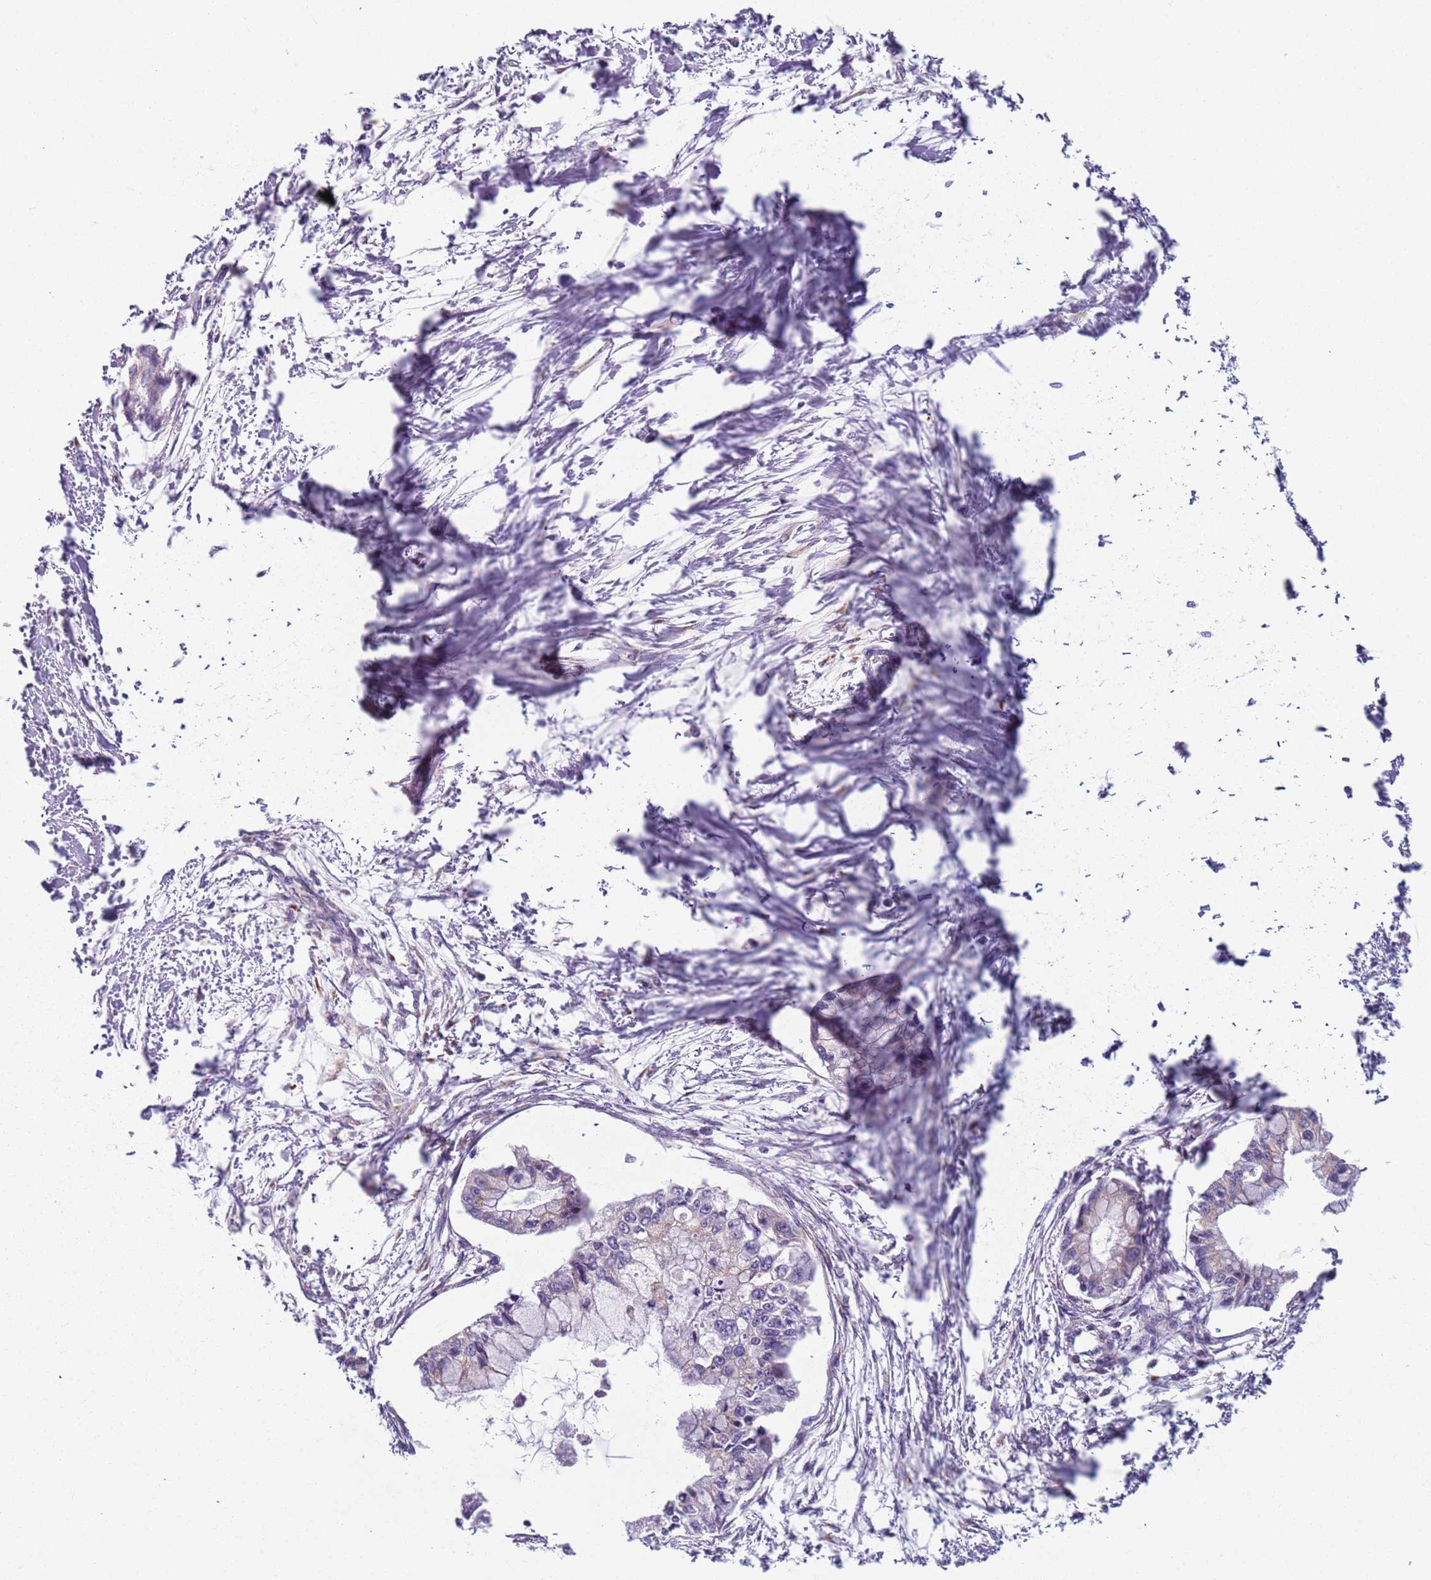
{"staining": {"intensity": "negative", "quantity": "none", "location": "none"}, "tissue": "pancreatic cancer", "cell_type": "Tumor cells", "image_type": "cancer", "snomed": [{"axis": "morphology", "description": "Adenocarcinoma, NOS"}, {"axis": "topography", "description": "Pancreas"}], "caption": "This is an immunohistochemistry (IHC) image of pancreatic cancer (adenocarcinoma). There is no staining in tumor cells.", "gene": "AKTIP", "patient": {"sex": "male", "age": 48}}